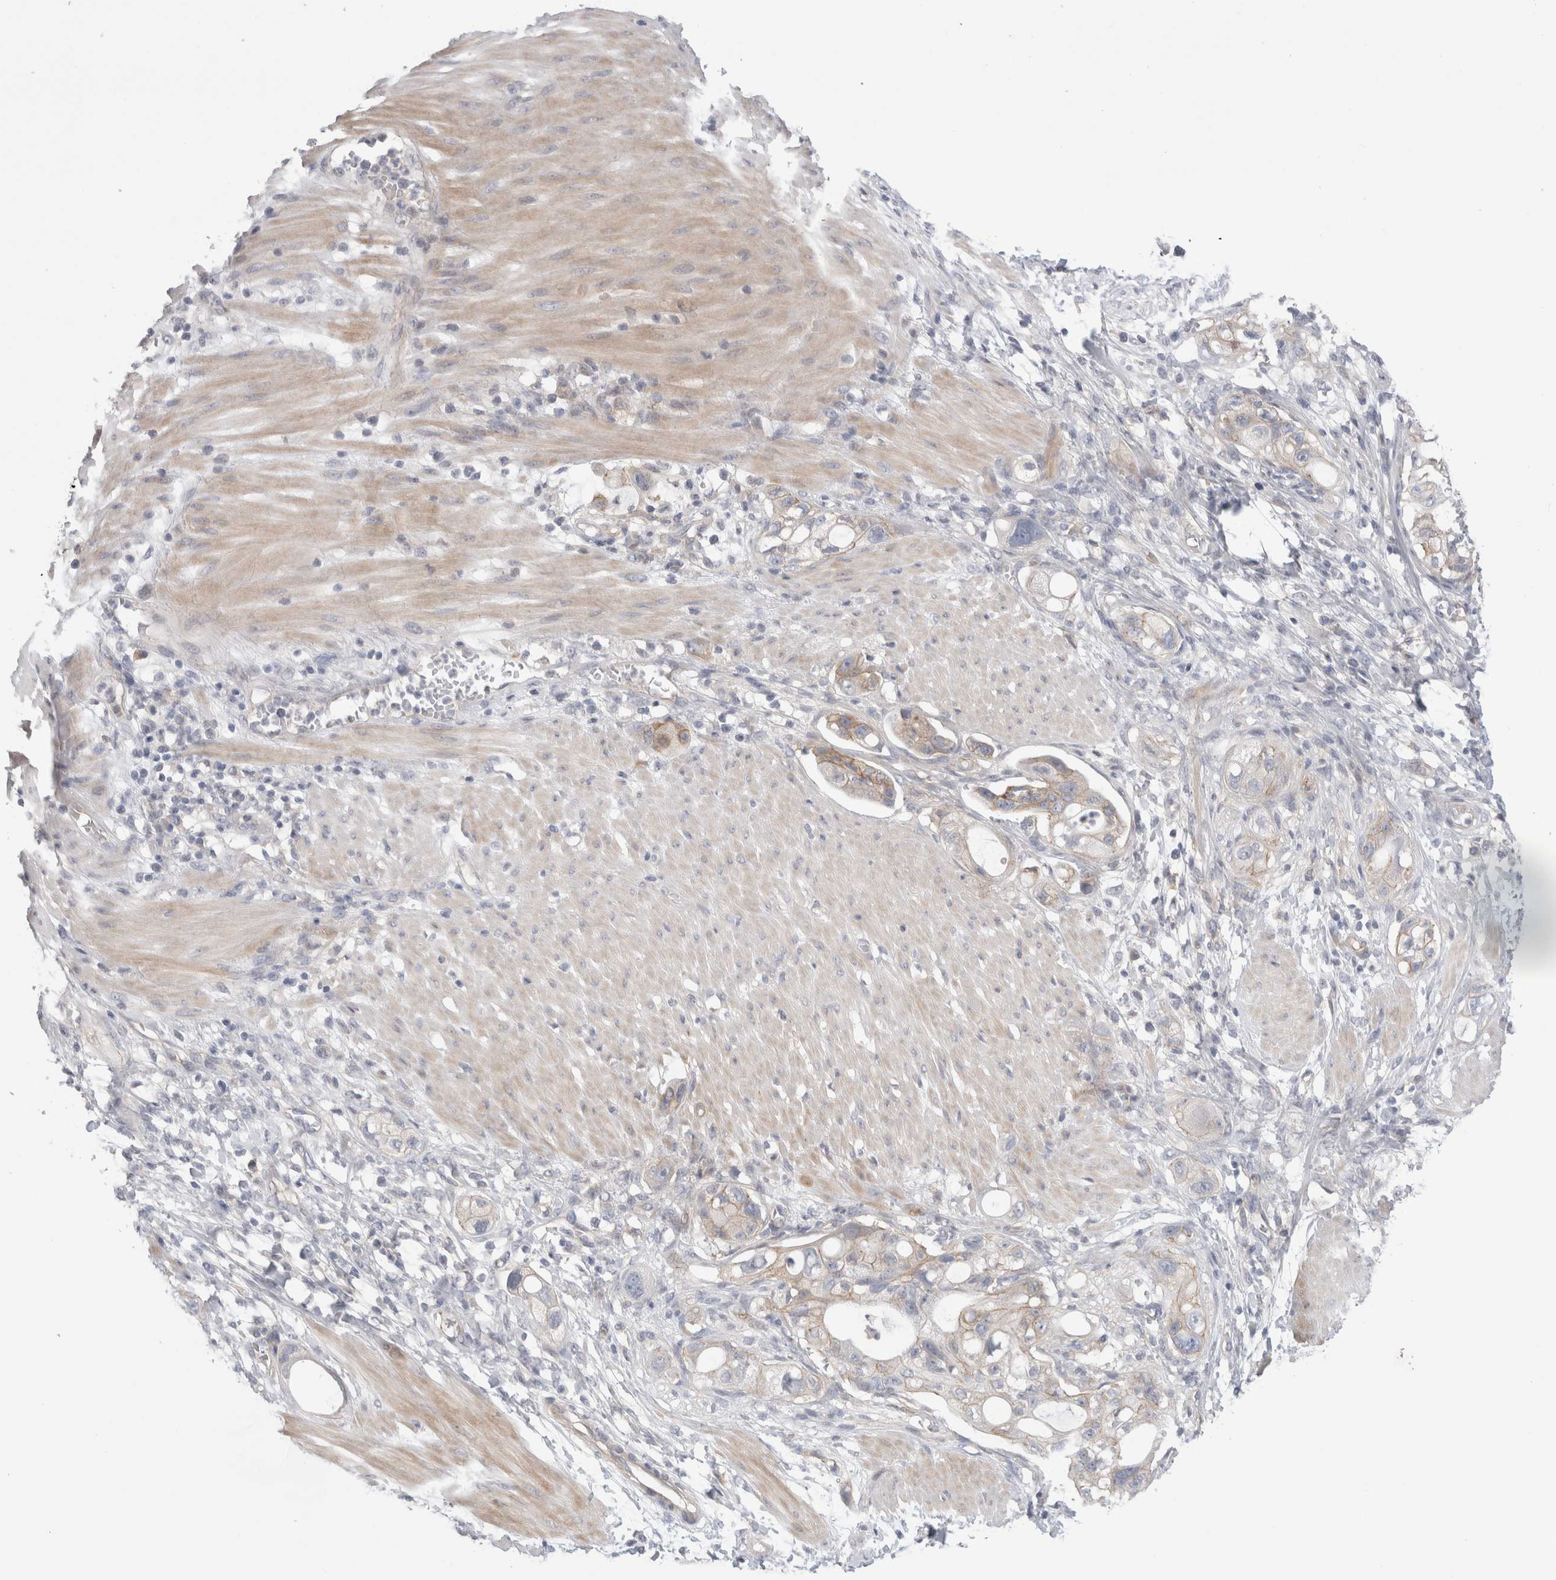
{"staining": {"intensity": "weak", "quantity": ">75%", "location": "cytoplasmic/membranous"}, "tissue": "stomach cancer", "cell_type": "Tumor cells", "image_type": "cancer", "snomed": [{"axis": "morphology", "description": "Adenocarcinoma, NOS"}, {"axis": "topography", "description": "Stomach"}, {"axis": "topography", "description": "Stomach, lower"}], "caption": "Immunohistochemistry (IHC) (DAB) staining of stomach adenocarcinoma demonstrates weak cytoplasmic/membranous protein staining in about >75% of tumor cells. (DAB IHC, brown staining for protein, blue staining for nuclei).", "gene": "VANGL1", "patient": {"sex": "female", "age": 48}}